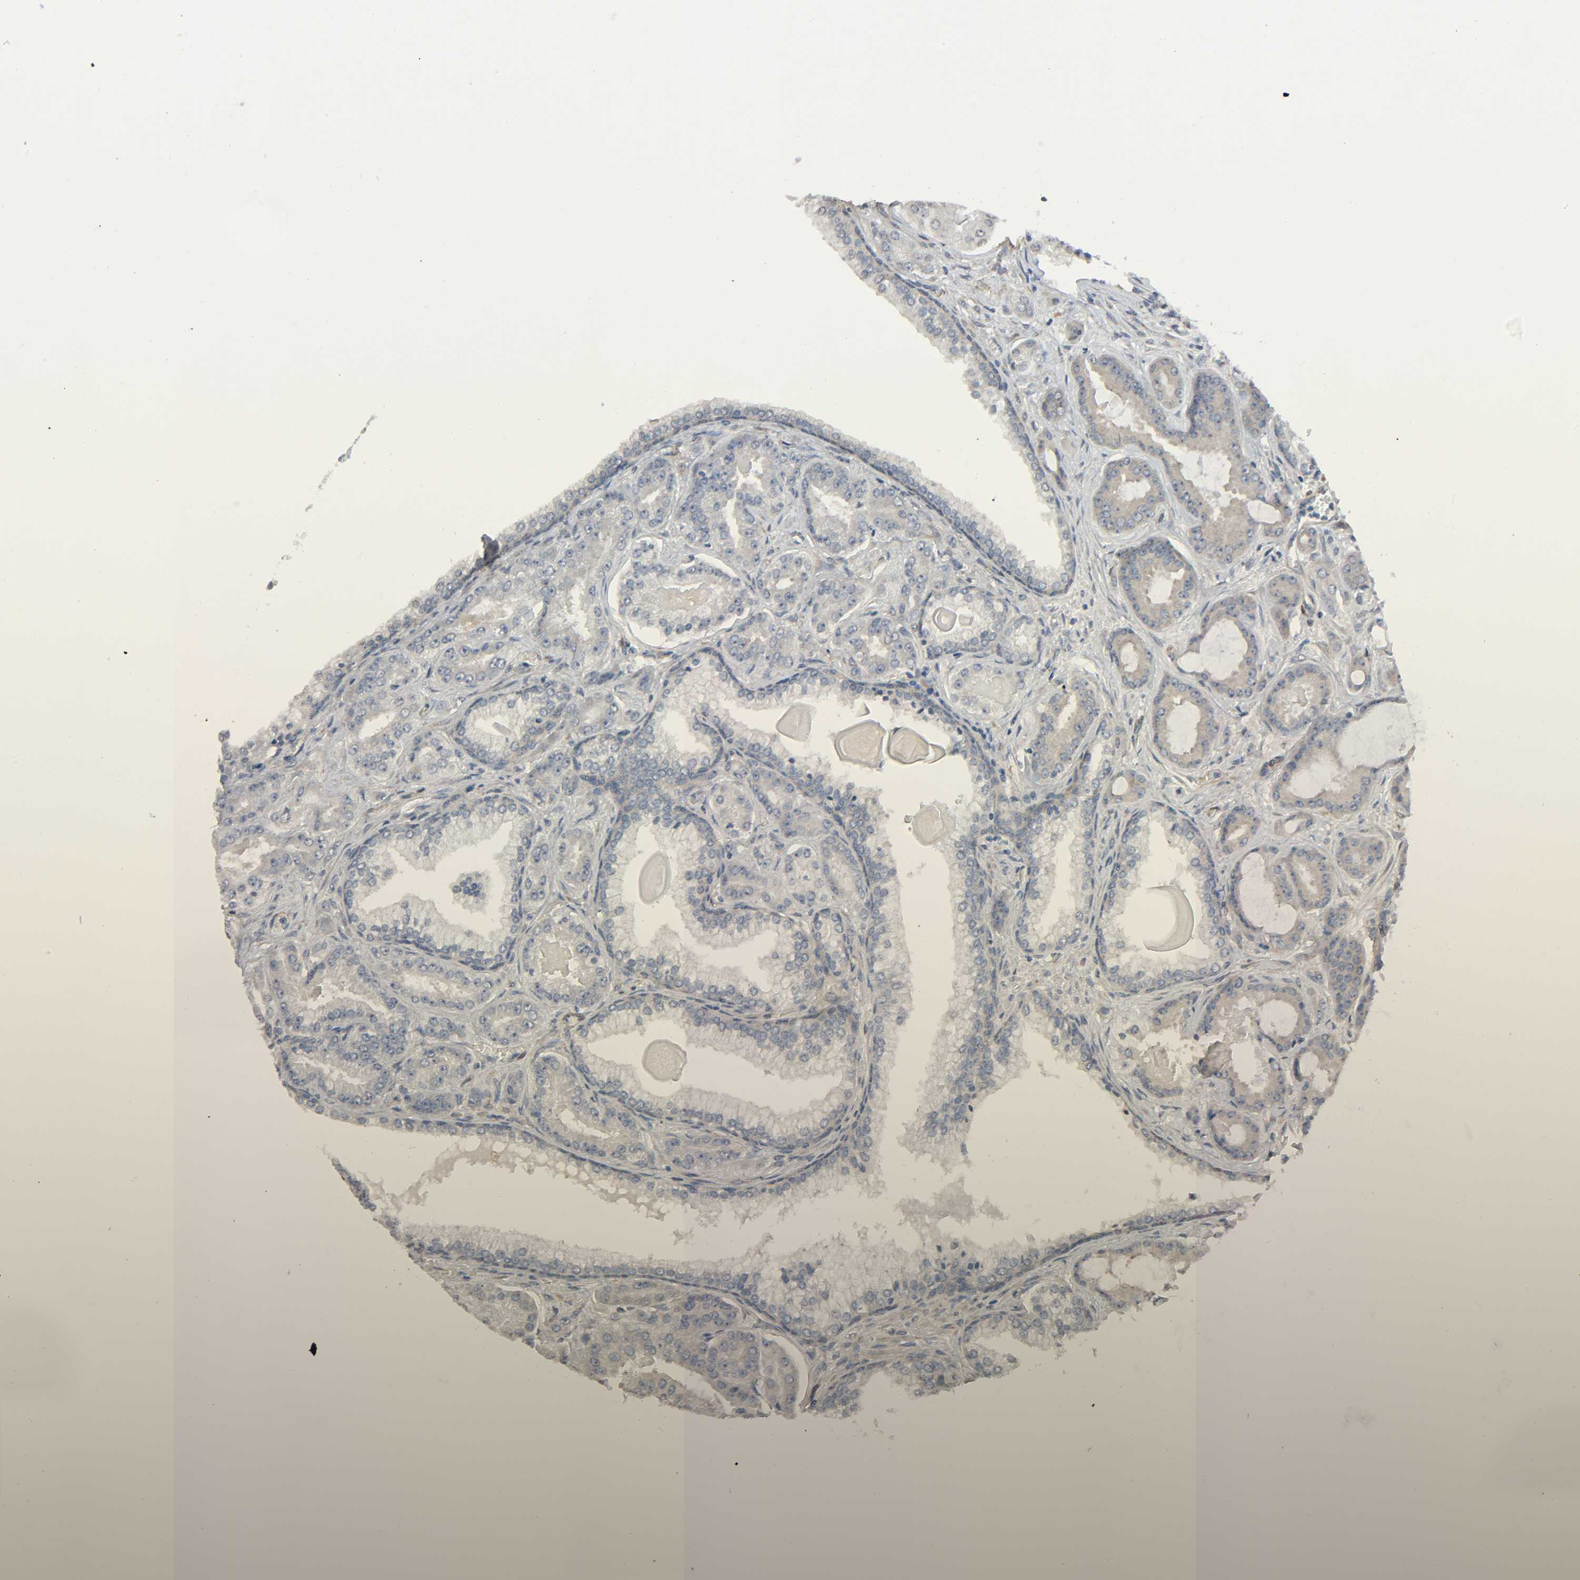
{"staining": {"intensity": "weak", "quantity": "25%-75%", "location": "cytoplasmic/membranous"}, "tissue": "prostate cancer", "cell_type": "Tumor cells", "image_type": "cancer", "snomed": [{"axis": "morphology", "description": "Adenocarcinoma, Low grade"}, {"axis": "topography", "description": "Prostate"}], "caption": "A micrograph of prostate low-grade adenocarcinoma stained for a protein shows weak cytoplasmic/membranous brown staining in tumor cells. (DAB (3,3'-diaminobenzidine) IHC with brightfield microscopy, high magnification).", "gene": "PTK2", "patient": {"sex": "male", "age": 59}}